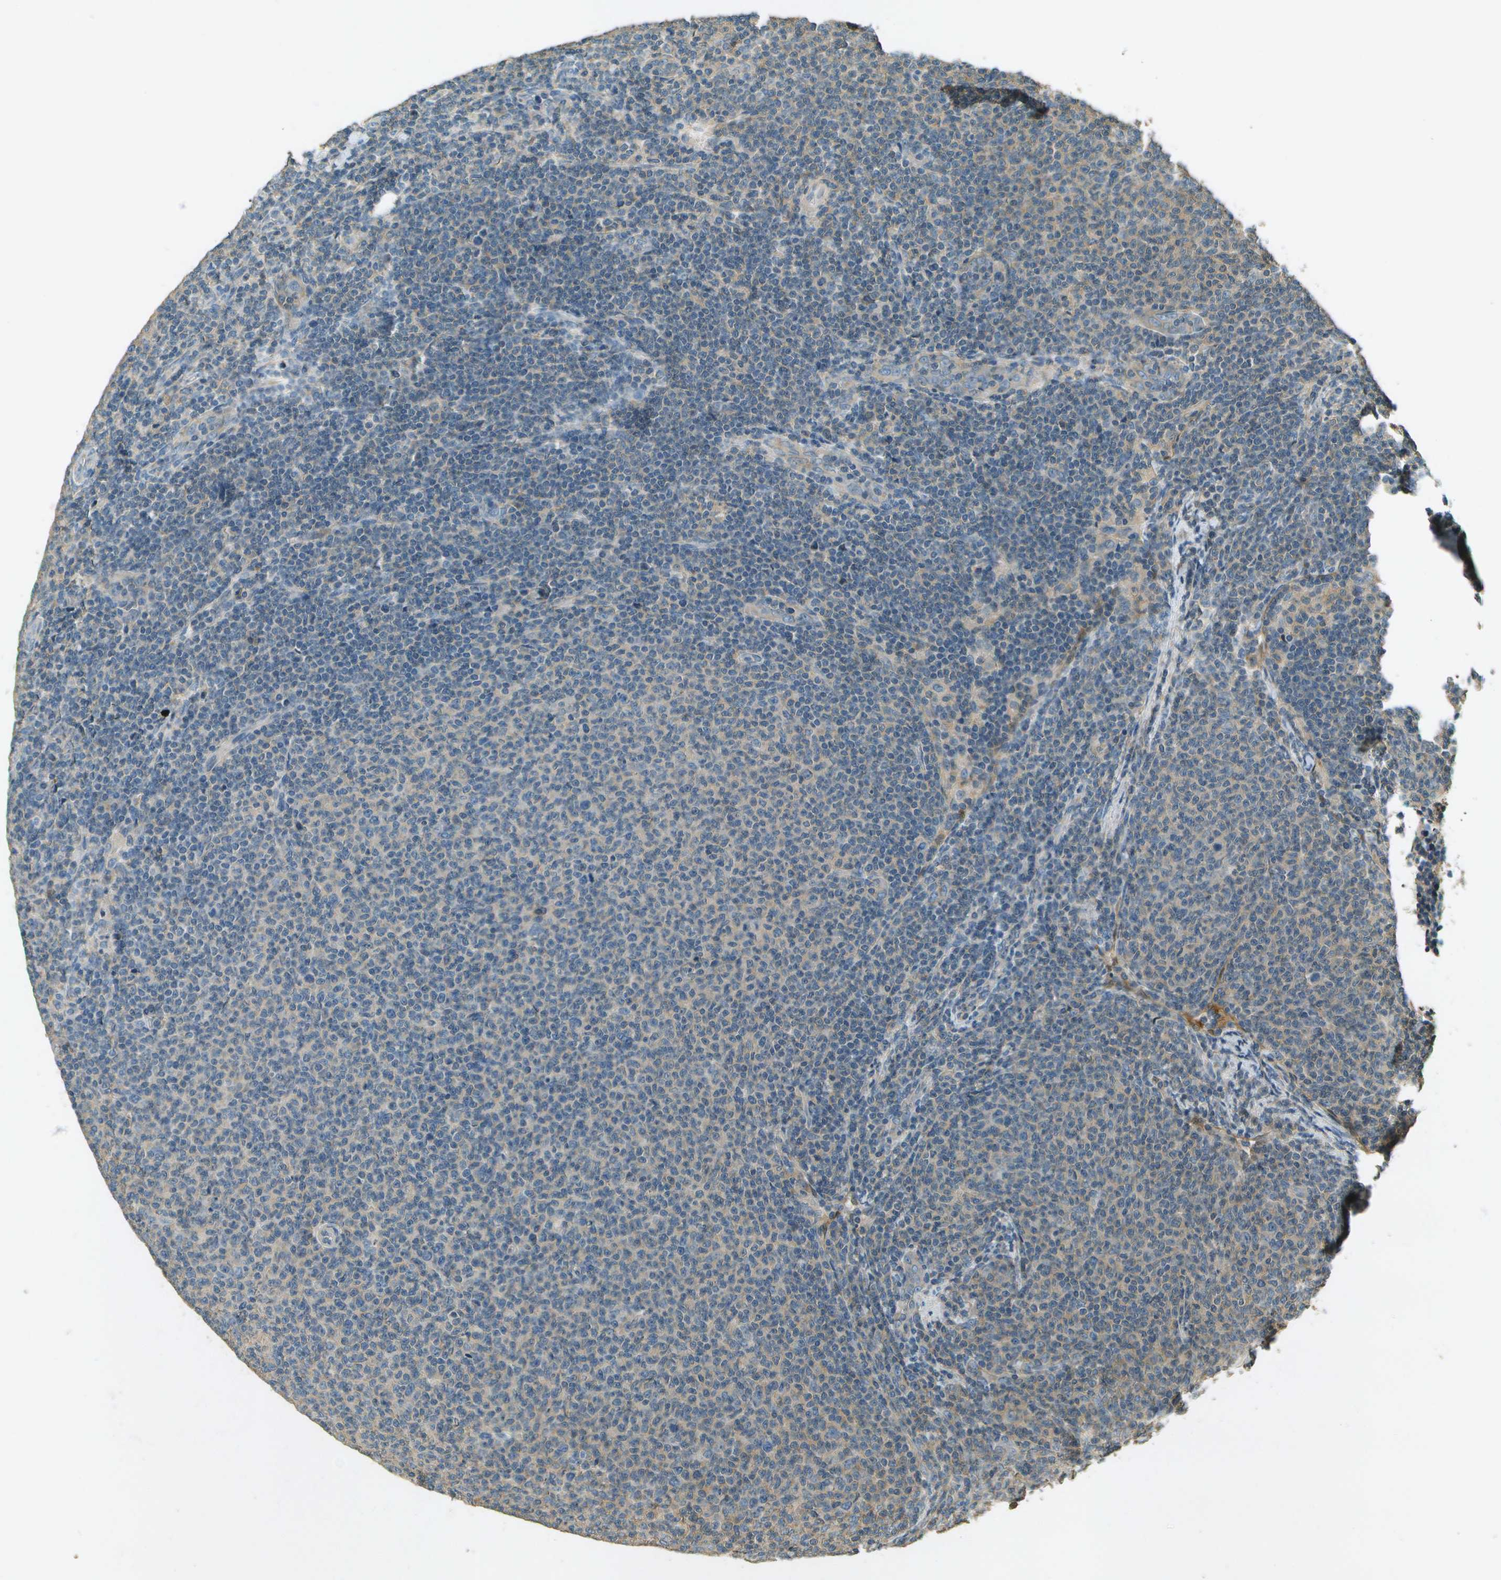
{"staining": {"intensity": "negative", "quantity": "none", "location": "none"}, "tissue": "lymphoma", "cell_type": "Tumor cells", "image_type": "cancer", "snomed": [{"axis": "morphology", "description": "Malignant lymphoma, non-Hodgkin's type, Low grade"}, {"axis": "topography", "description": "Lymph node"}], "caption": "The IHC micrograph has no significant staining in tumor cells of lymphoma tissue. Brightfield microscopy of immunohistochemistry stained with DAB (brown) and hematoxylin (blue), captured at high magnification.", "gene": "NUDT4", "patient": {"sex": "male", "age": 66}}